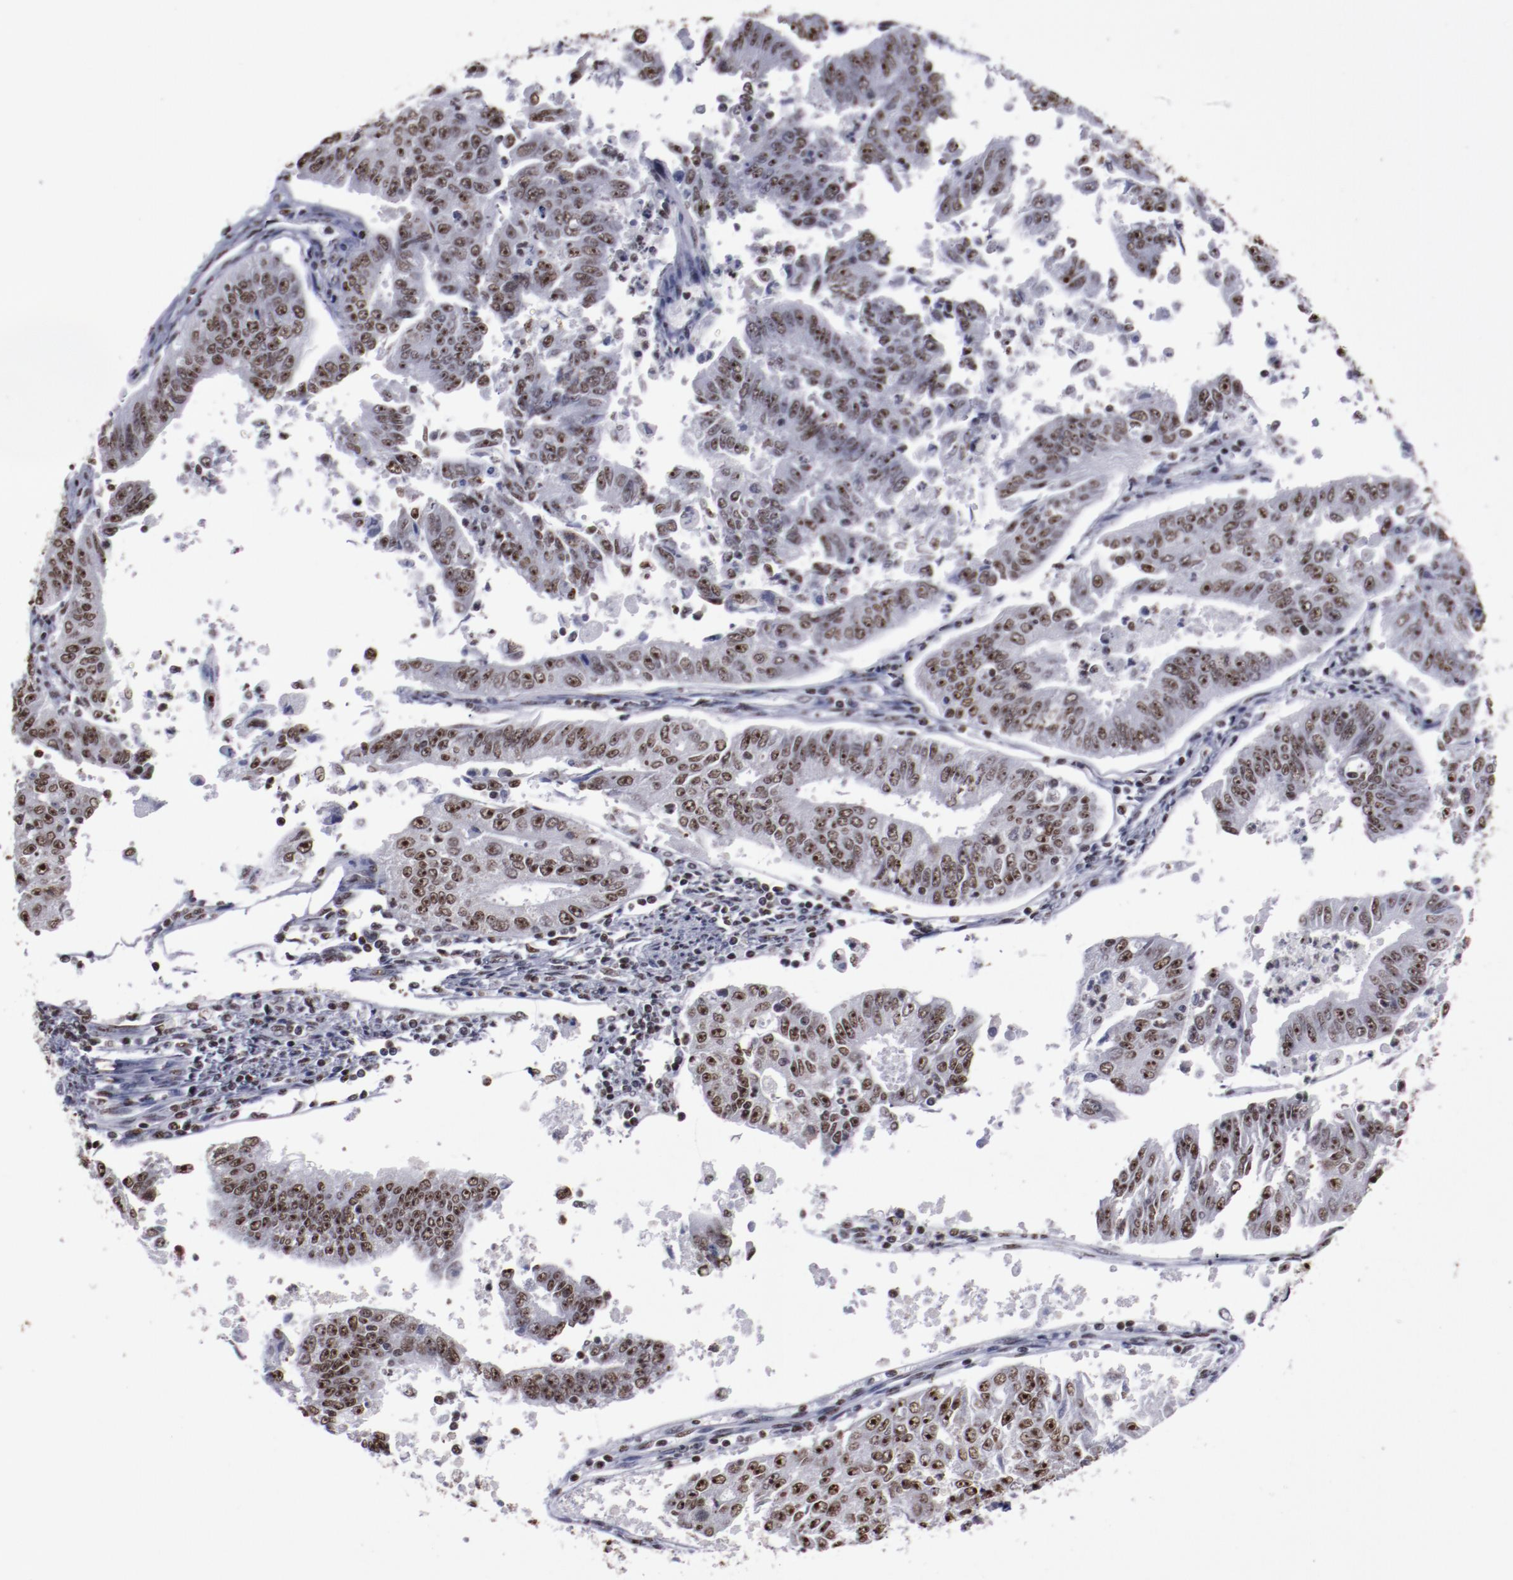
{"staining": {"intensity": "moderate", "quantity": ">75%", "location": "nuclear"}, "tissue": "endometrial cancer", "cell_type": "Tumor cells", "image_type": "cancer", "snomed": [{"axis": "morphology", "description": "Adenocarcinoma, NOS"}, {"axis": "topography", "description": "Endometrium"}], "caption": "Immunohistochemical staining of endometrial adenocarcinoma demonstrates moderate nuclear protein staining in approximately >75% of tumor cells.", "gene": "HNRNPA2B1", "patient": {"sex": "female", "age": 42}}